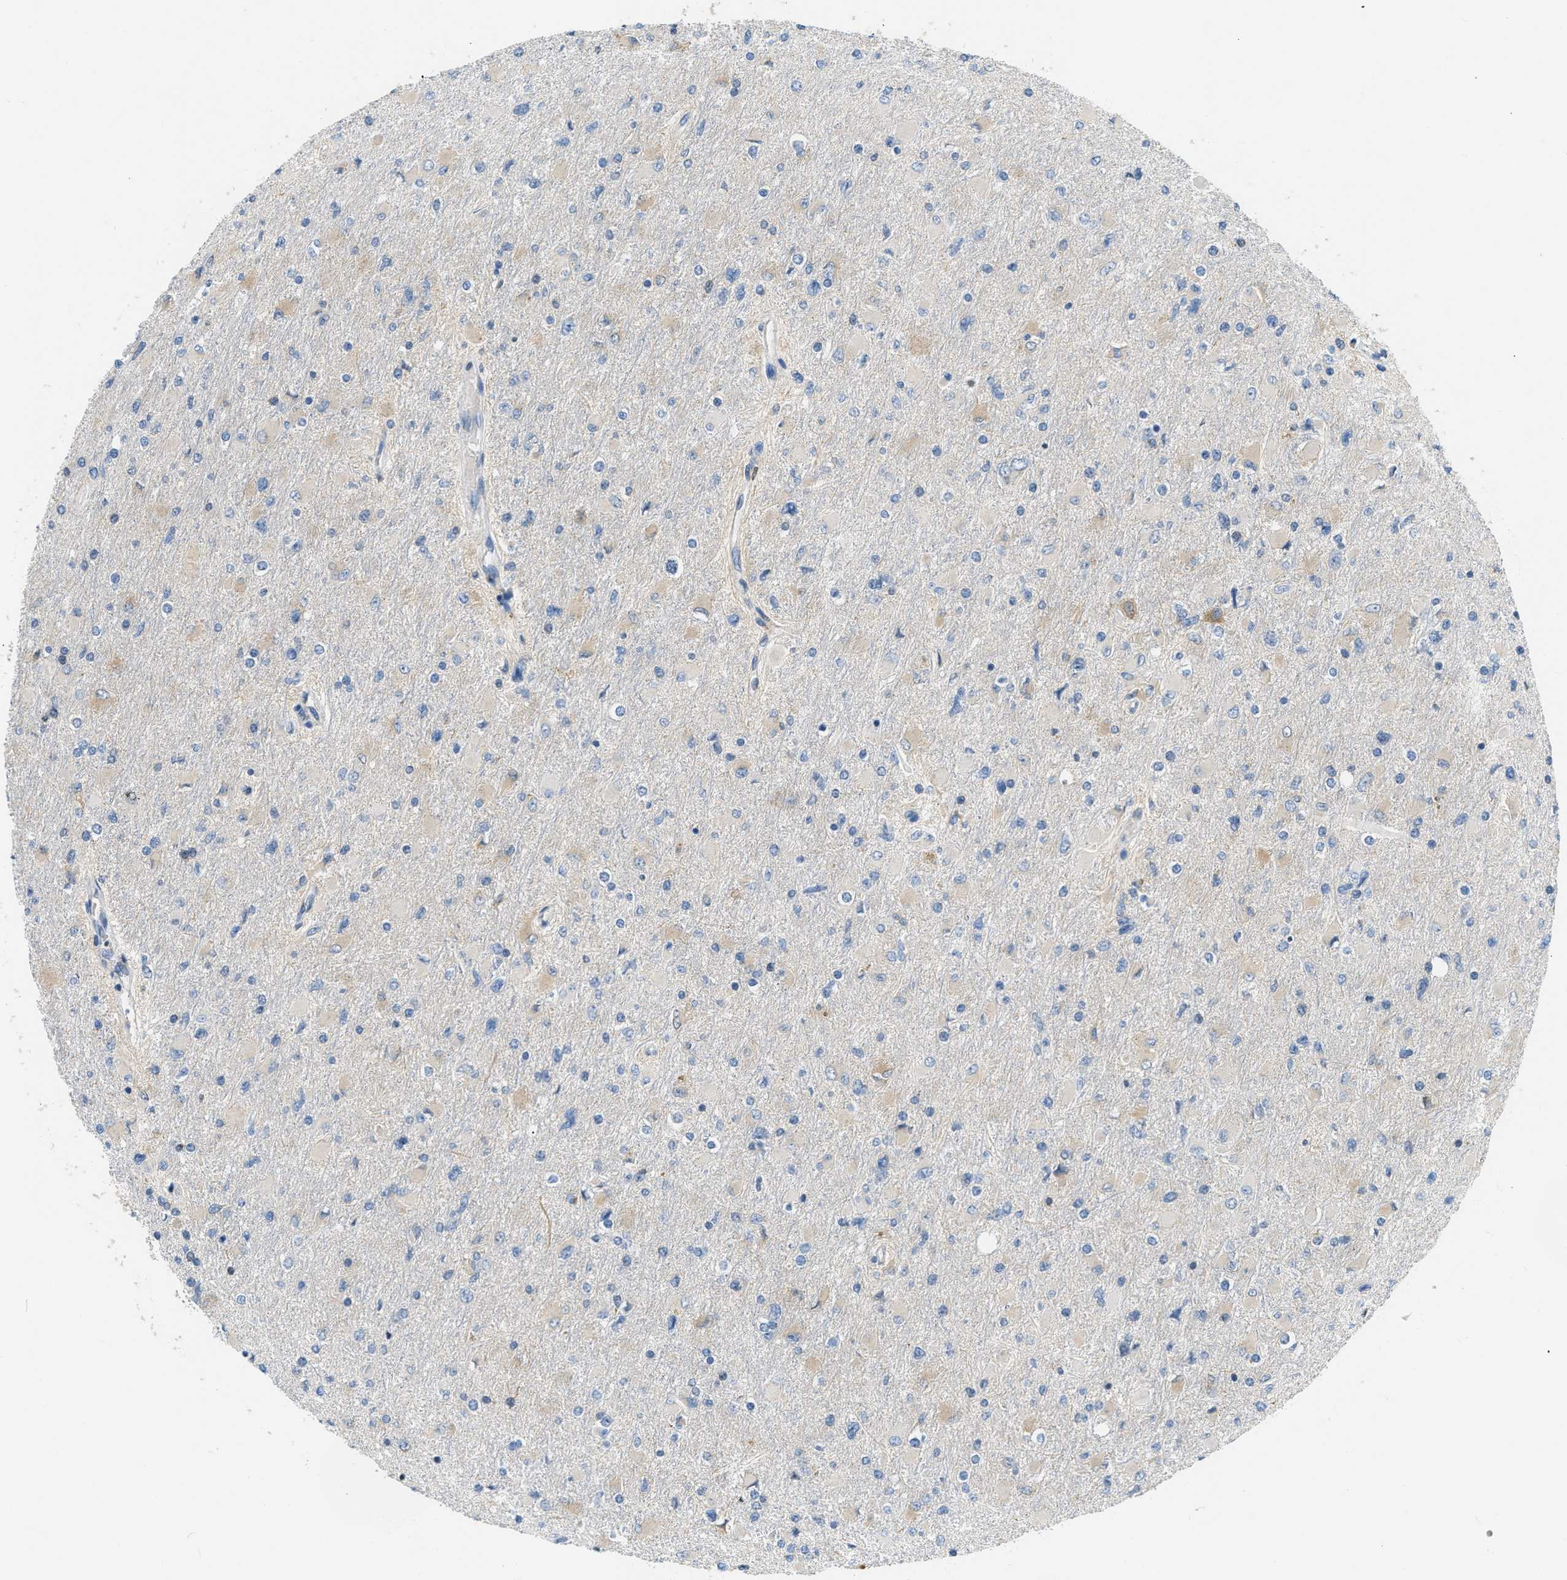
{"staining": {"intensity": "moderate", "quantity": "<25%", "location": "cytoplasmic/membranous"}, "tissue": "glioma", "cell_type": "Tumor cells", "image_type": "cancer", "snomed": [{"axis": "morphology", "description": "Glioma, malignant, High grade"}, {"axis": "topography", "description": "Cerebral cortex"}], "caption": "Immunohistochemical staining of human high-grade glioma (malignant) shows moderate cytoplasmic/membranous protein positivity in approximately <25% of tumor cells.", "gene": "ACADVL", "patient": {"sex": "female", "age": 36}}